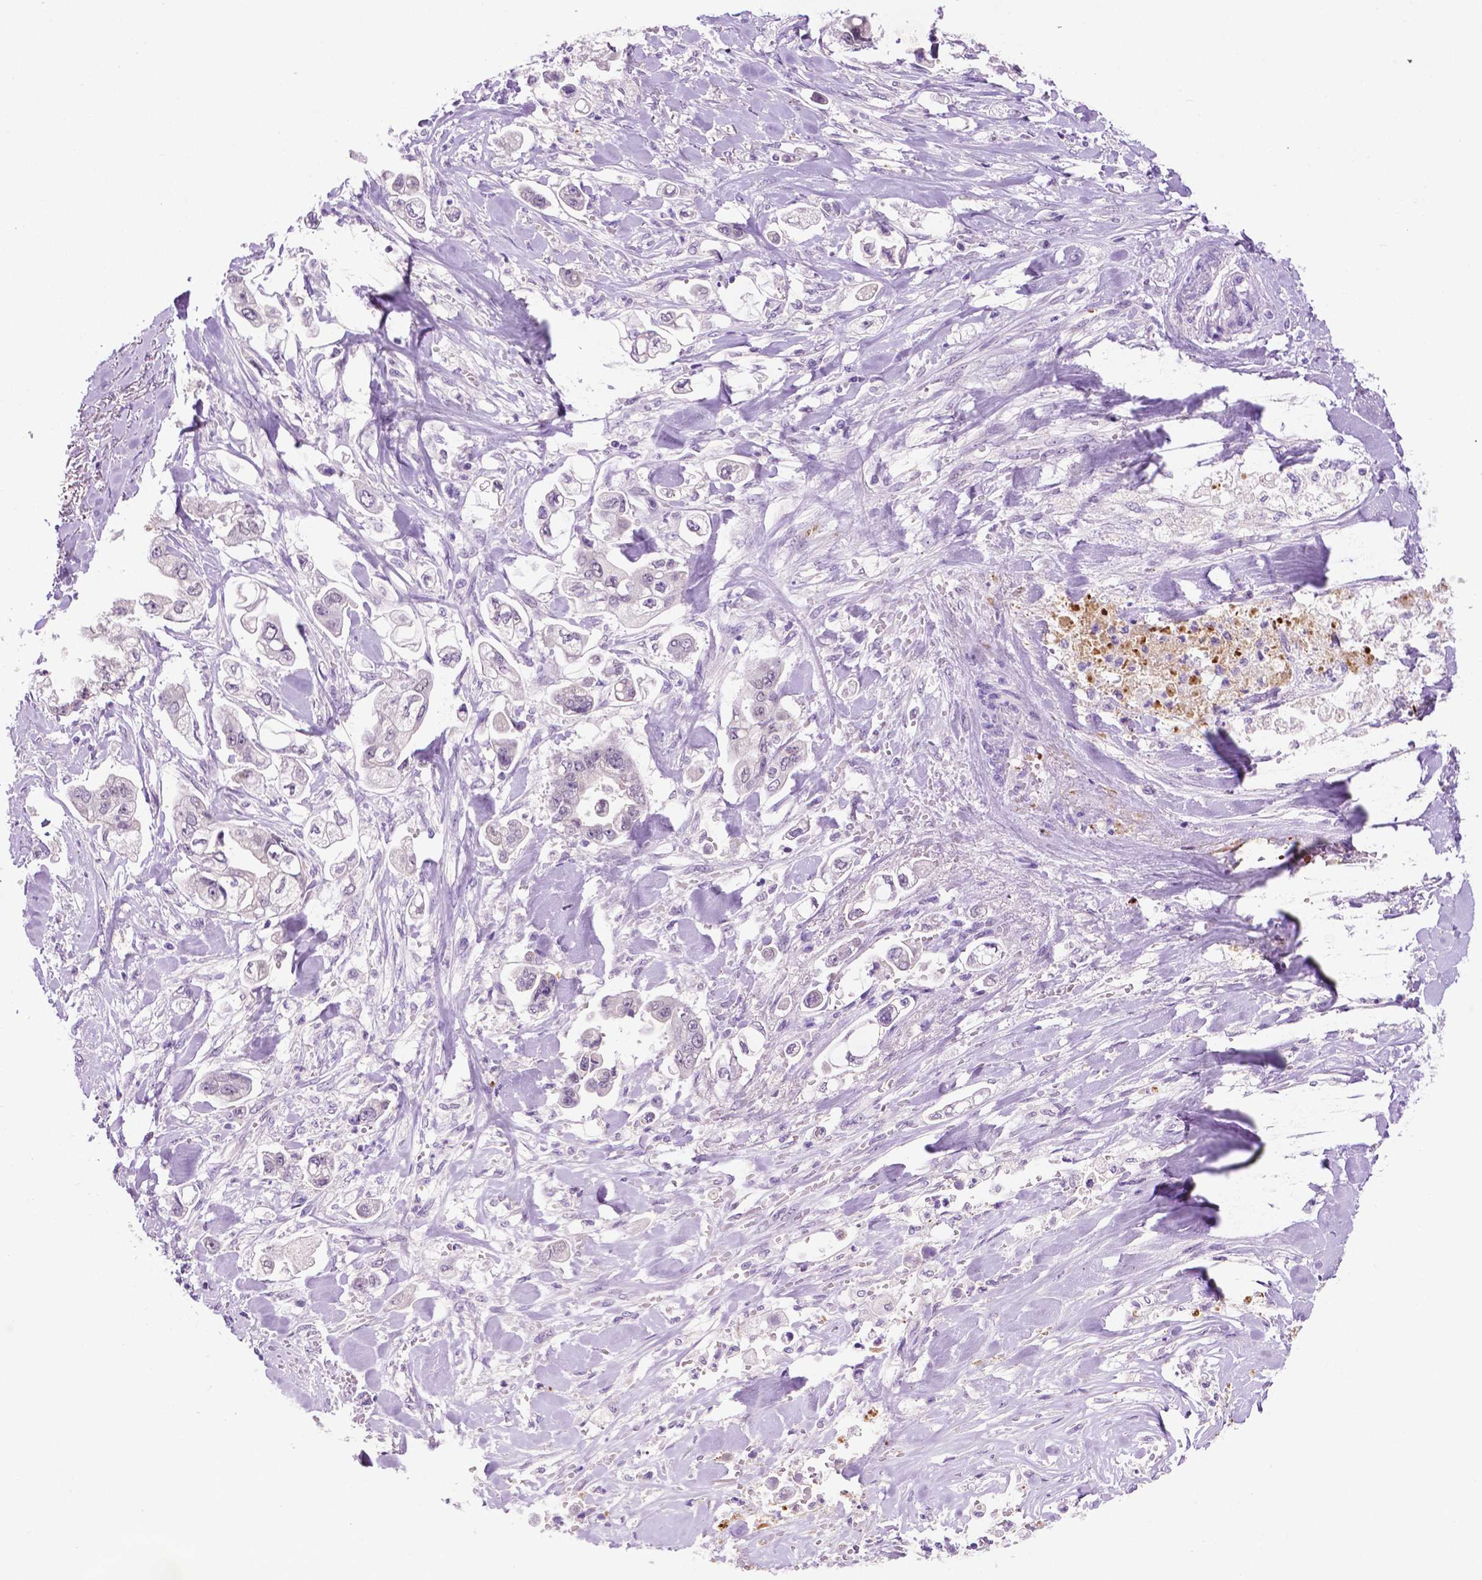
{"staining": {"intensity": "negative", "quantity": "none", "location": "none"}, "tissue": "stomach cancer", "cell_type": "Tumor cells", "image_type": "cancer", "snomed": [{"axis": "morphology", "description": "Adenocarcinoma, NOS"}, {"axis": "topography", "description": "Stomach"}], "caption": "There is no significant expression in tumor cells of stomach cancer (adenocarcinoma).", "gene": "MMP27", "patient": {"sex": "male", "age": 62}}